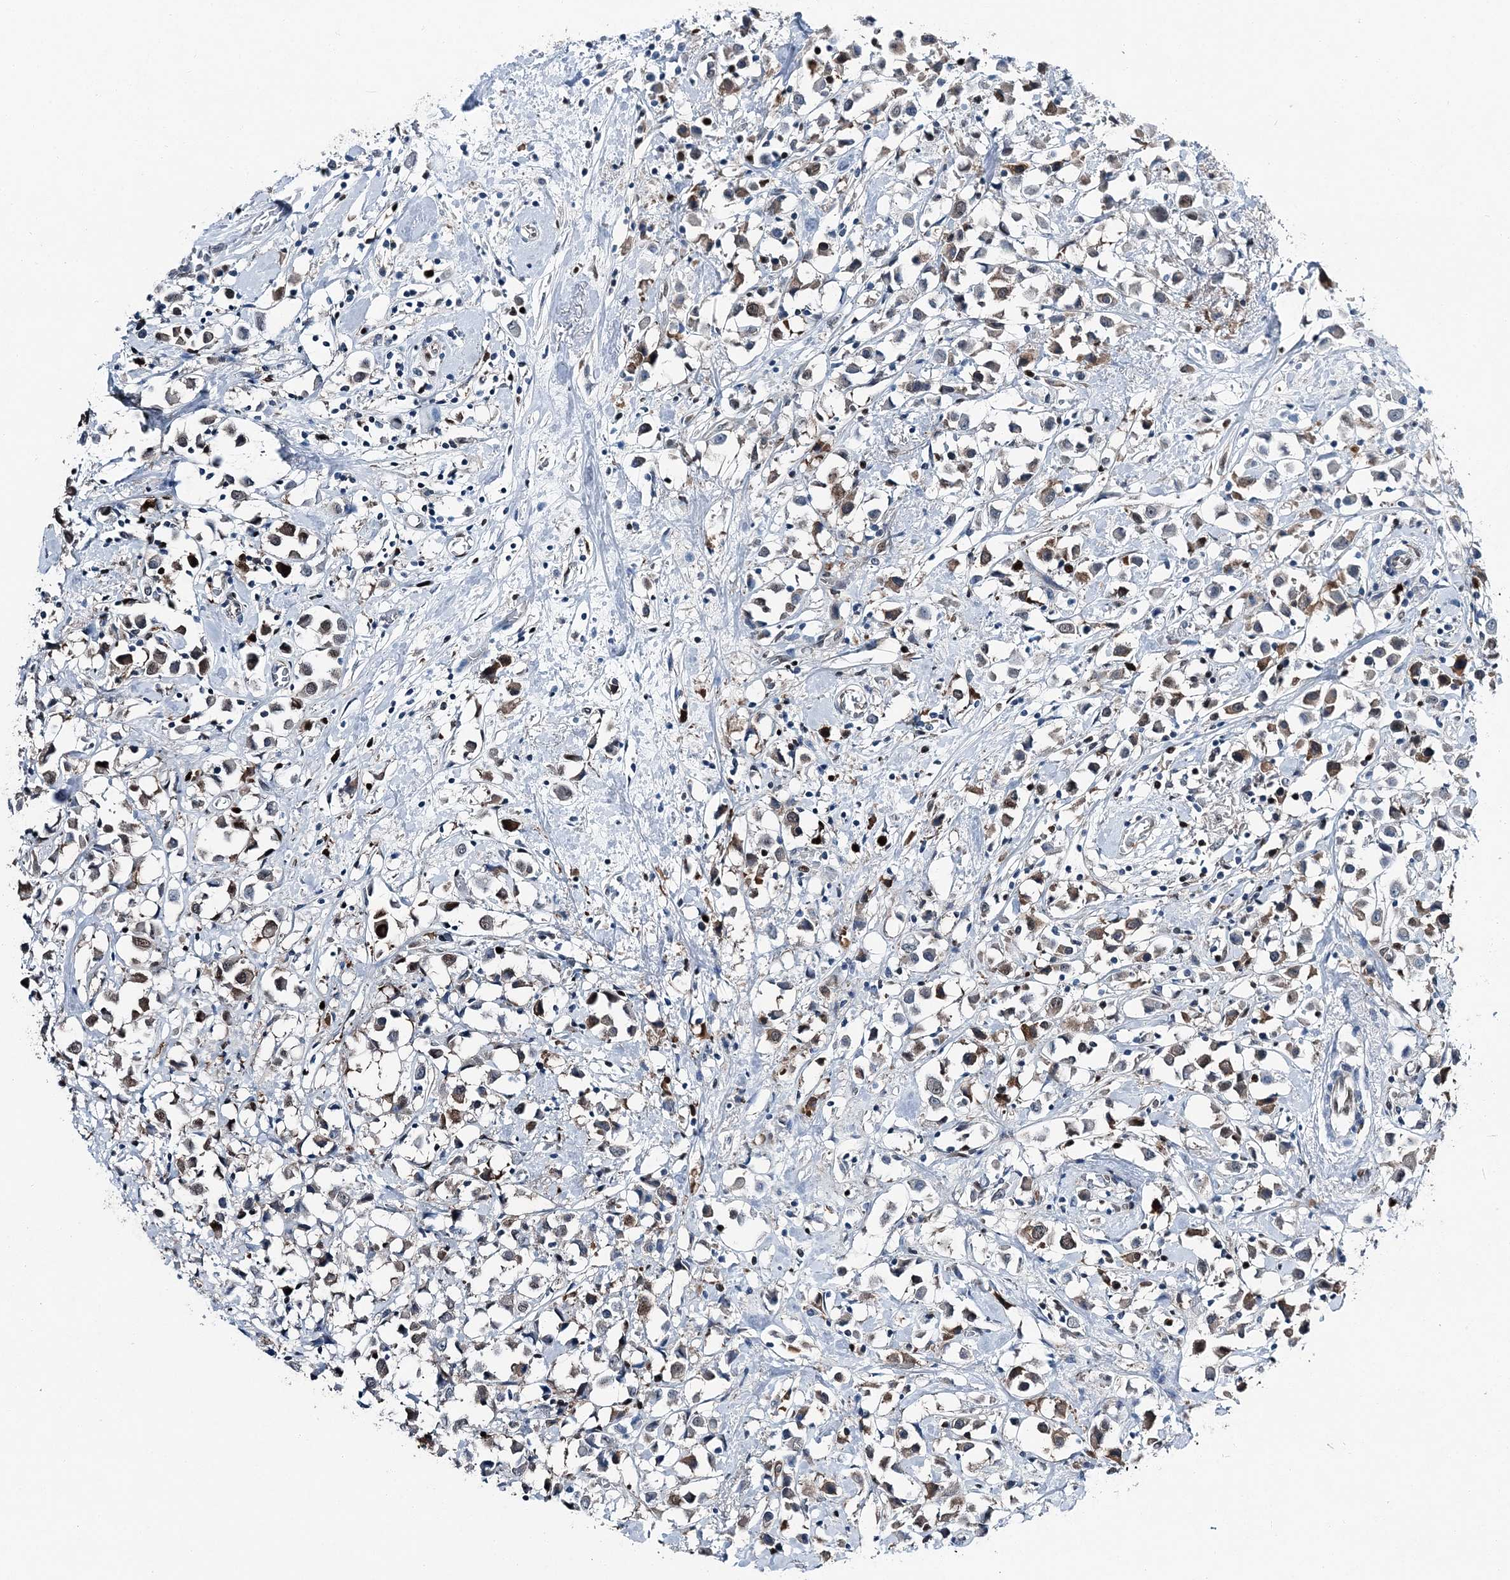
{"staining": {"intensity": "moderate", "quantity": "25%-75%", "location": "nuclear"}, "tissue": "breast cancer", "cell_type": "Tumor cells", "image_type": "cancer", "snomed": [{"axis": "morphology", "description": "Duct carcinoma"}, {"axis": "topography", "description": "Breast"}], "caption": "Immunohistochemistry (IHC) histopathology image of invasive ductal carcinoma (breast) stained for a protein (brown), which shows medium levels of moderate nuclear staining in about 25%-75% of tumor cells.", "gene": "HAT1", "patient": {"sex": "female", "age": 61}}